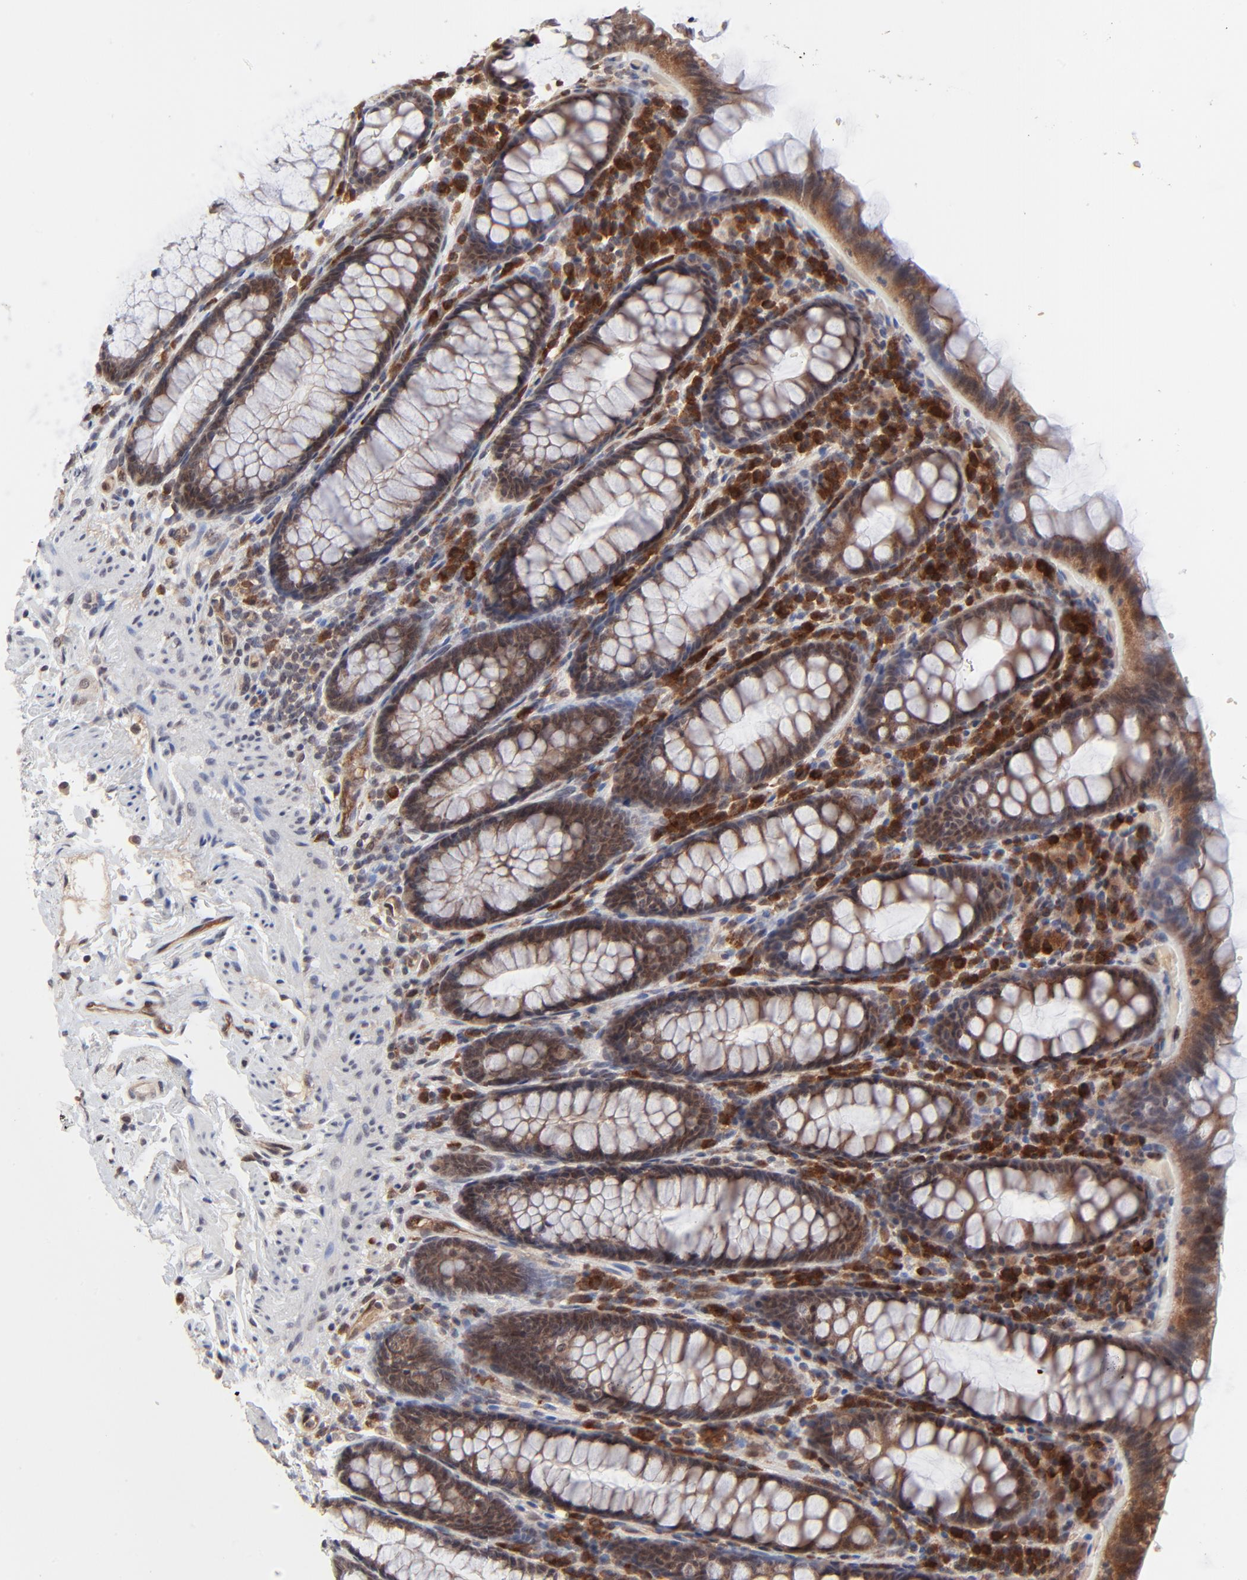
{"staining": {"intensity": "moderate", "quantity": ">75%", "location": "cytoplasmic/membranous,nuclear"}, "tissue": "rectum", "cell_type": "Glandular cells", "image_type": "normal", "snomed": [{"axis": "morphology", "description": "Normal tissue, NOS"}, {"axis": "topography", "description": "Rectum"}], "caption": "Immunohistochemistry (IHC) (DAB) staining of benign human rectum exhibits moderate cytoplasmic/membranous,nuclear protein staining in about >75% of glandular cells.", "gene": "CASP10", "patient": {"sex": "male", "age": 92}}